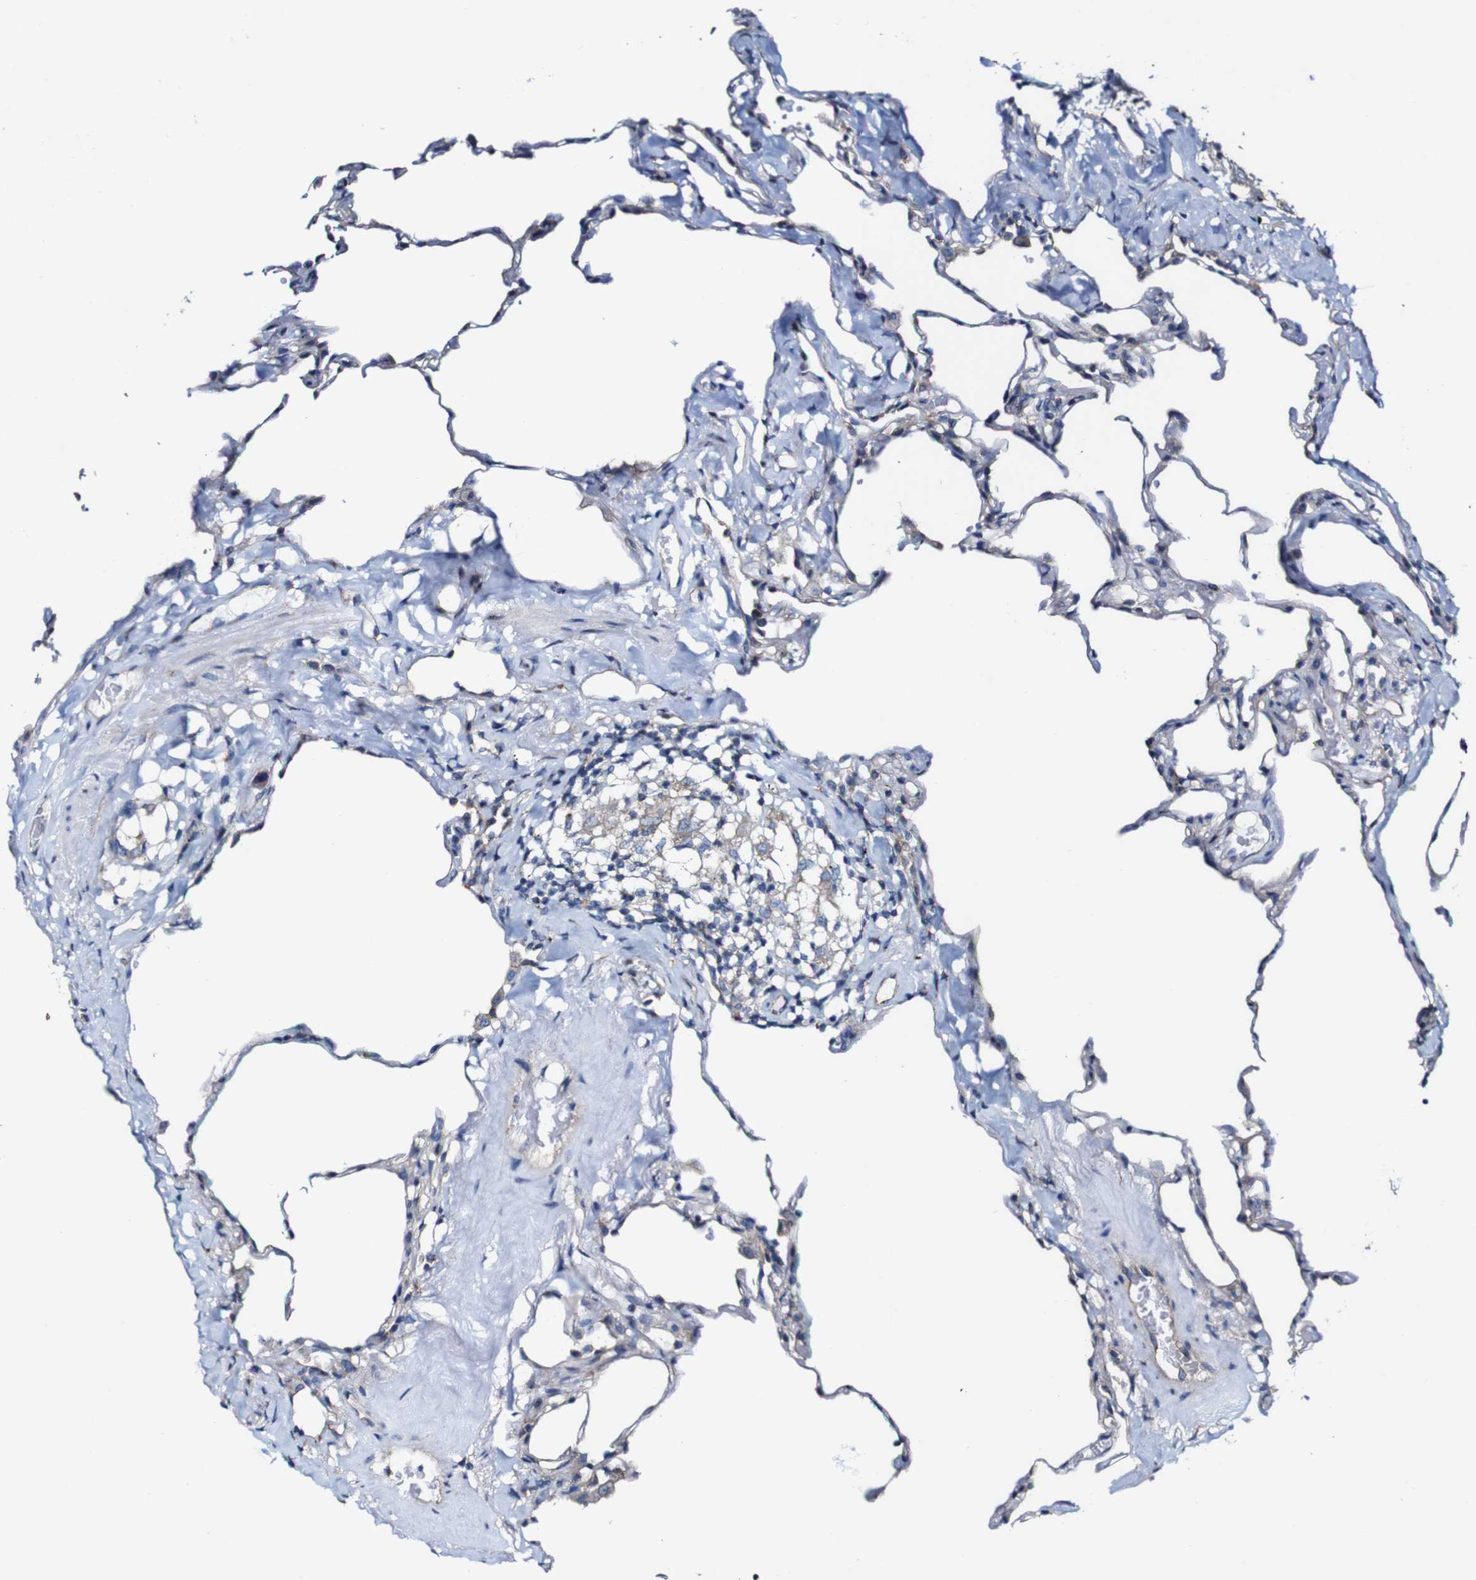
{"staining": {"intensity": "moderate", "quantity": "25%-75%", "location": "cytoplasmic/membranous"}, "tissue": "lung", "cell_type": "Alveolar cells", "image_type": "normal", "snomed": [{"axis": "morphology", "description": "Normal tissue, NOS"}, {"axis": "topography", "description": "Lung"}], "caption": "A micrograph of human lung stained for a protein shows moderate cytoplasmic/membranous brown staining in alveolar cells. (DAB = brown stain, brightfield microscopy at high magnification).", "gene": "CSF1R", "patient": {"sex": "male", "age": 59}}